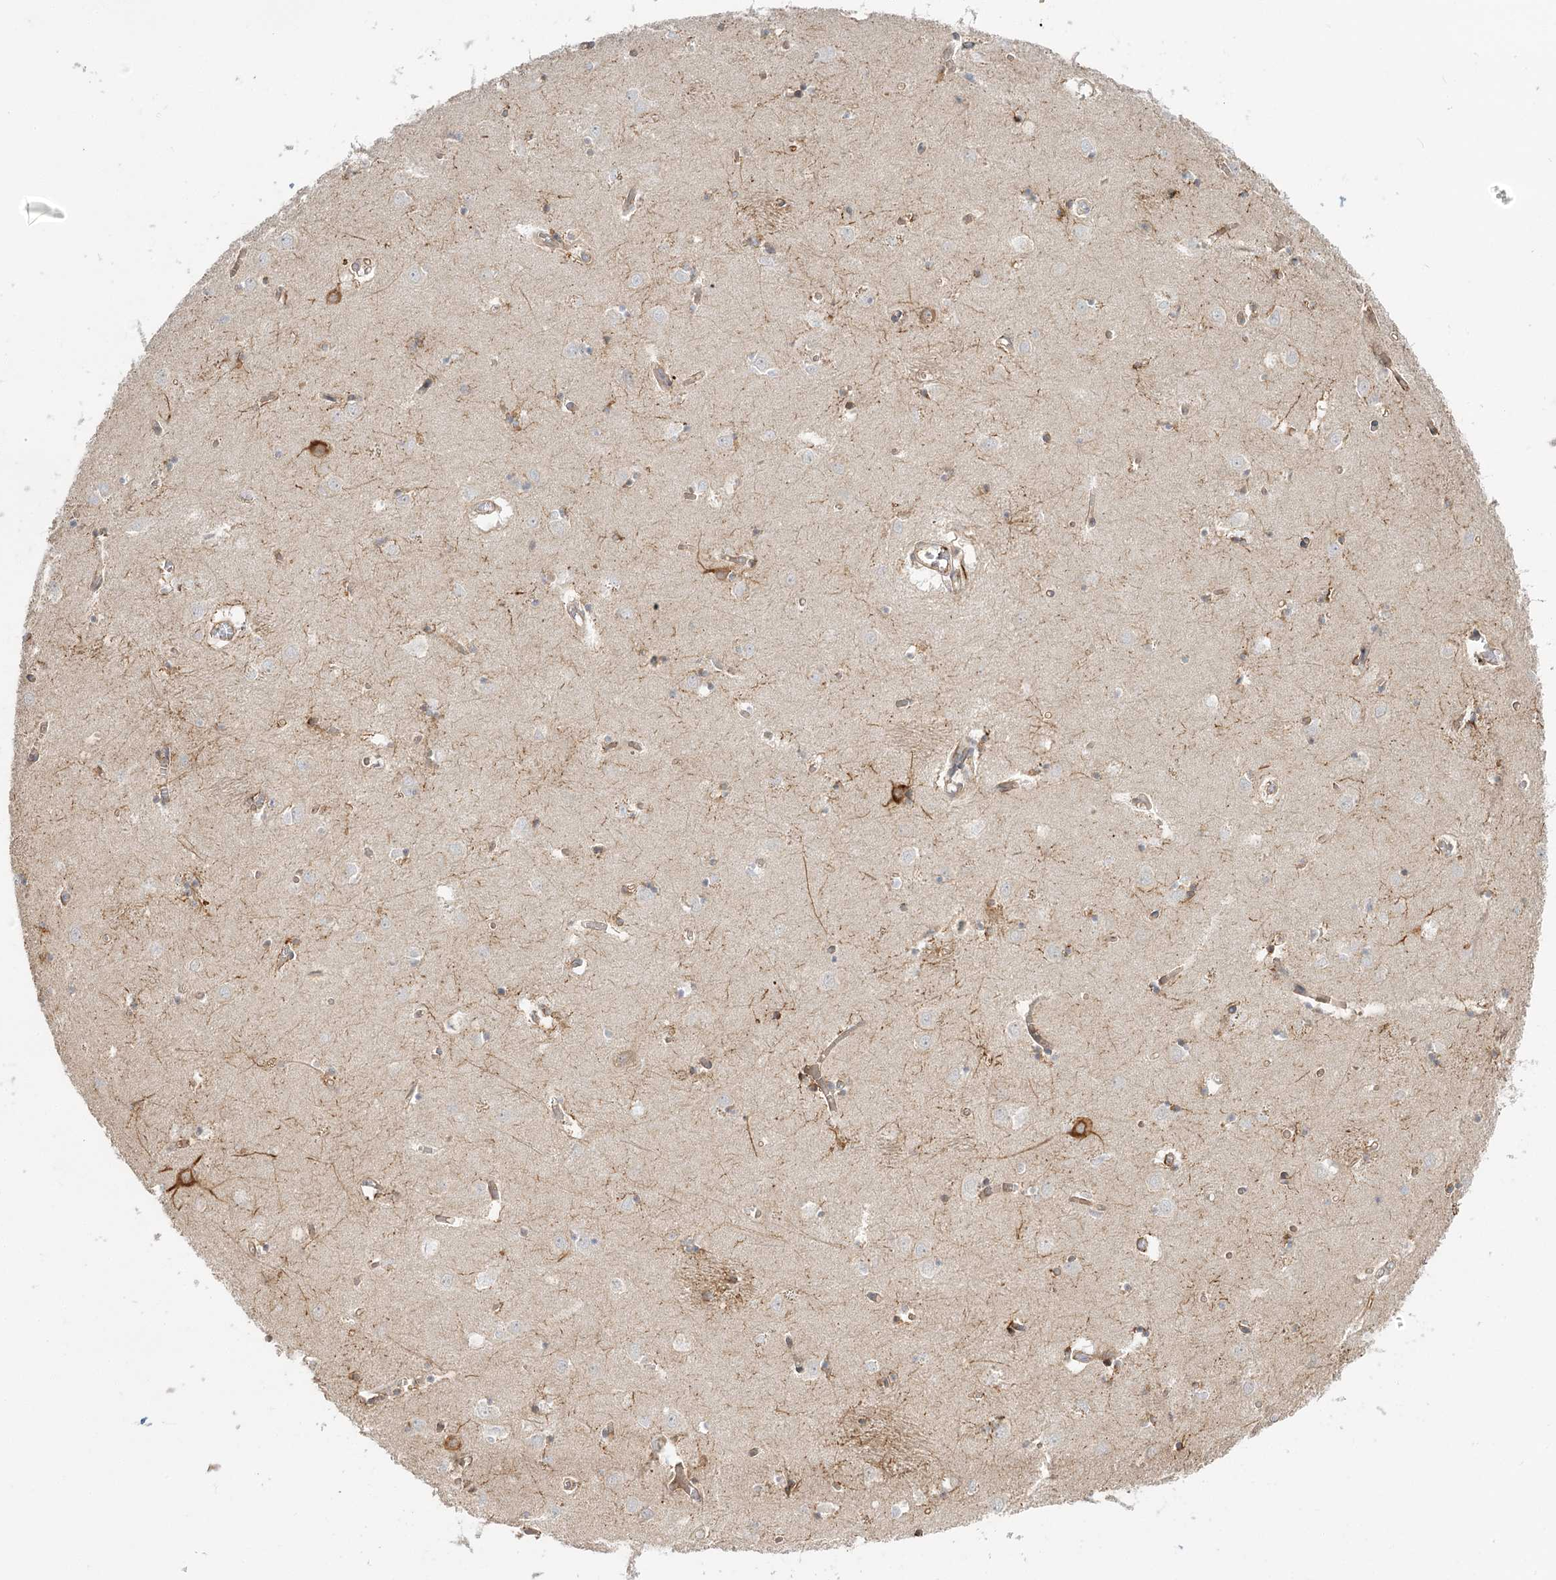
{"staining": {"intensity": "moderate", "quantity": "<25%", "location": "cytoplasmic/membranous"}, "tissue": "caudate", "cell_type": "Glial cells", "image_type": "normal", "snomed": [{"axis": "morphology", "description": "Normal tissue, NOS"}, {"axis": "topography", "description": "Lateral ventricle wall"}], "caption": "High-power microscopy captured an immunohistochemistry photomicrograph of benign caudate, revealing moderate cytoplasmic/membranous positivity in approximately <25% of glial cells. (DAB IHC with brightfield microscopy, high magnification).", "gene": "GUCY2C", "patient": {"sex": "male", "age": 70}}